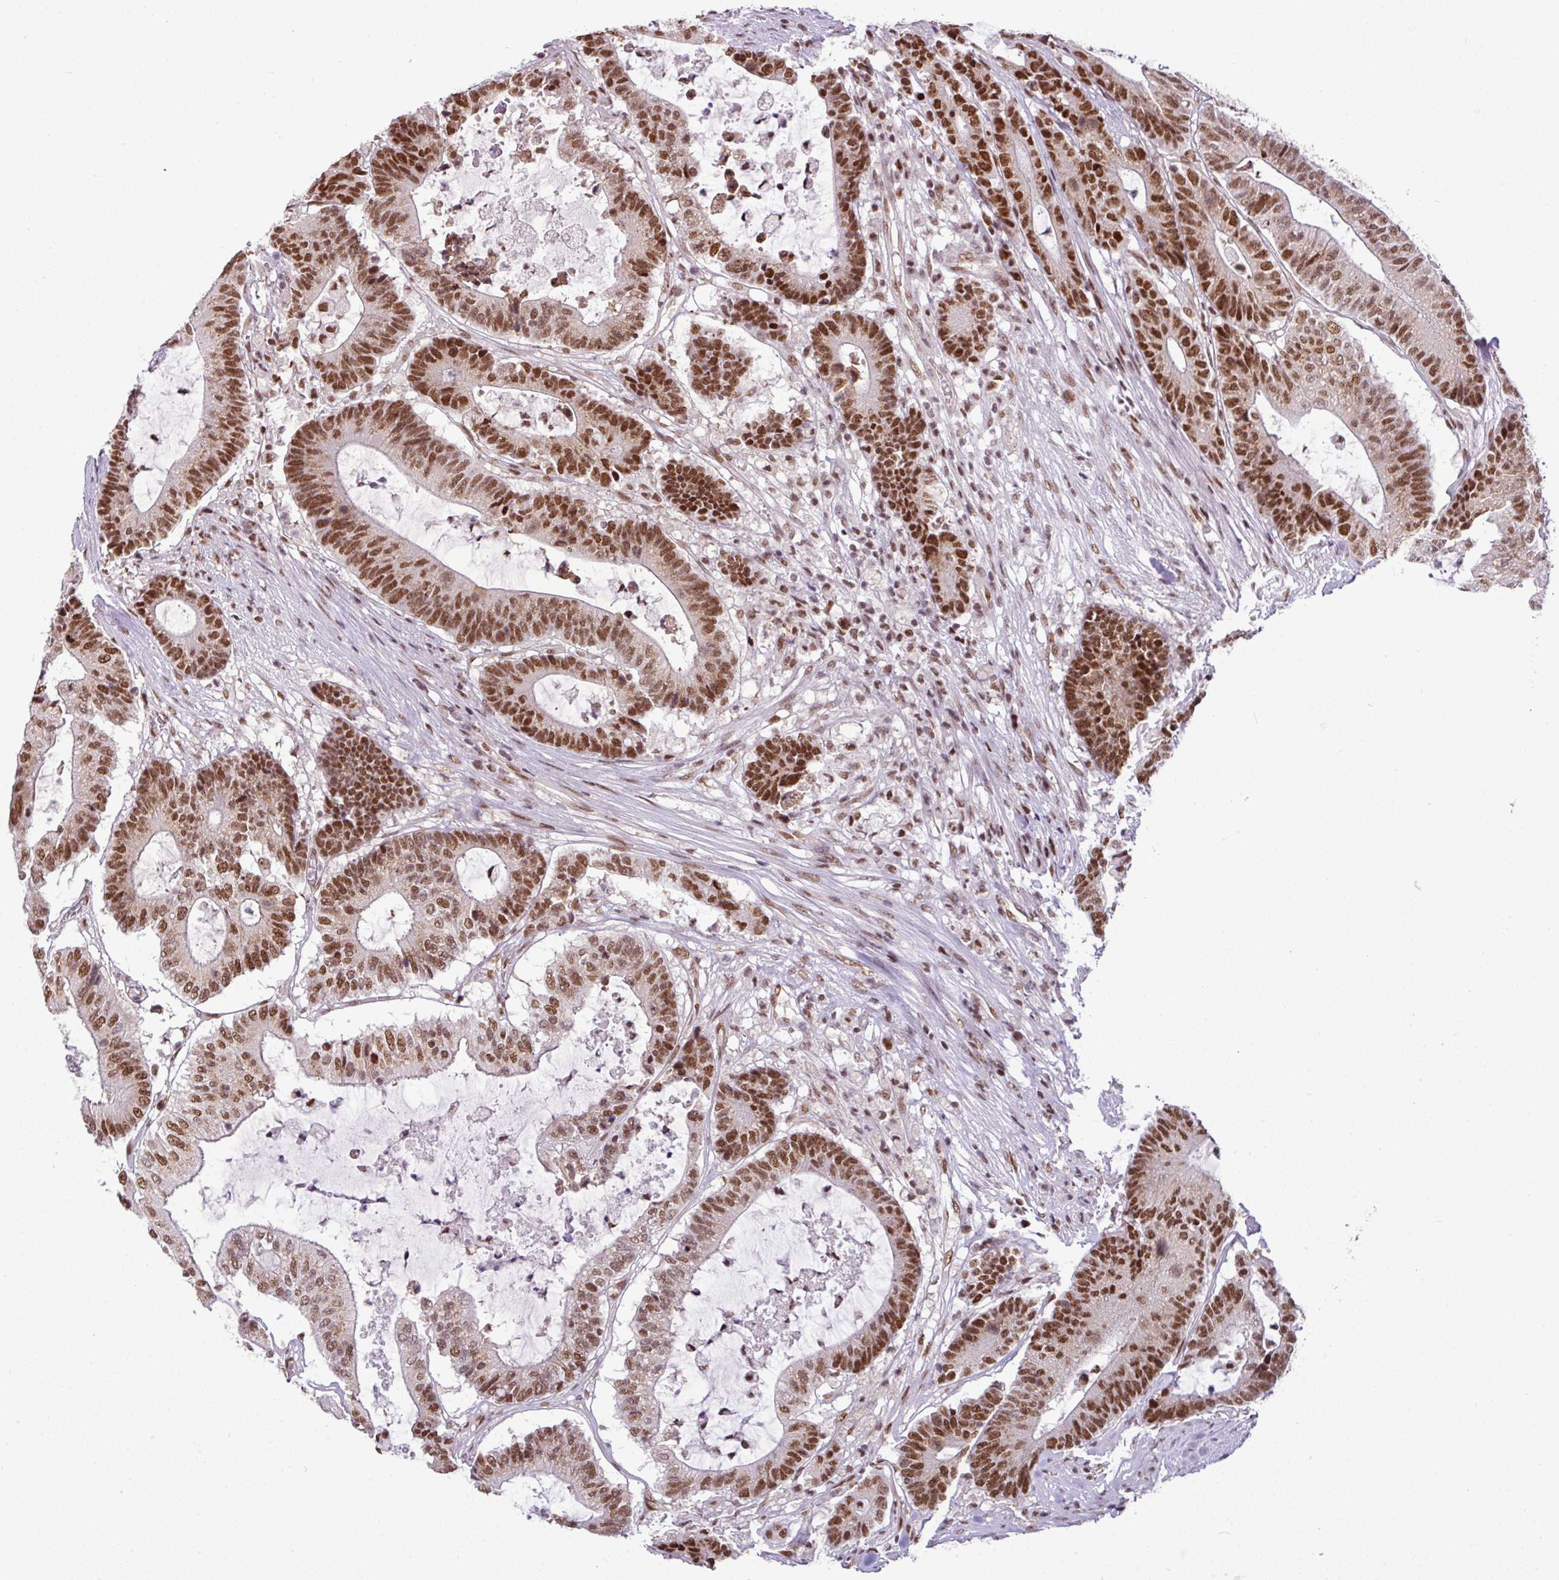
{"staining": {"intensity": "moderate", "quantity": ">75%", "location": "nuclear"}, "tissue": "colorectal cancer", "cell_type": "Tumor cells", "image_type": "cancer", "snomed": [{"axis": "morphology", "description": "Adenocarcinoma, NOS"}, {"axis": "topography", "description": "Colon"}], "caption": "A medium amount of moderate nuclear staining is present in approximately >75% of tumor cells in colorectal cancer (adenocarcinoma) tissue. Using DAB (3,3'-diaminobenzidine) (brown) and hematoxylin (blue) stains, captured at high magnification using brightfield microscopy.", "gene": "PGAP4", "patient": {"sex": "female", "age": 84}}